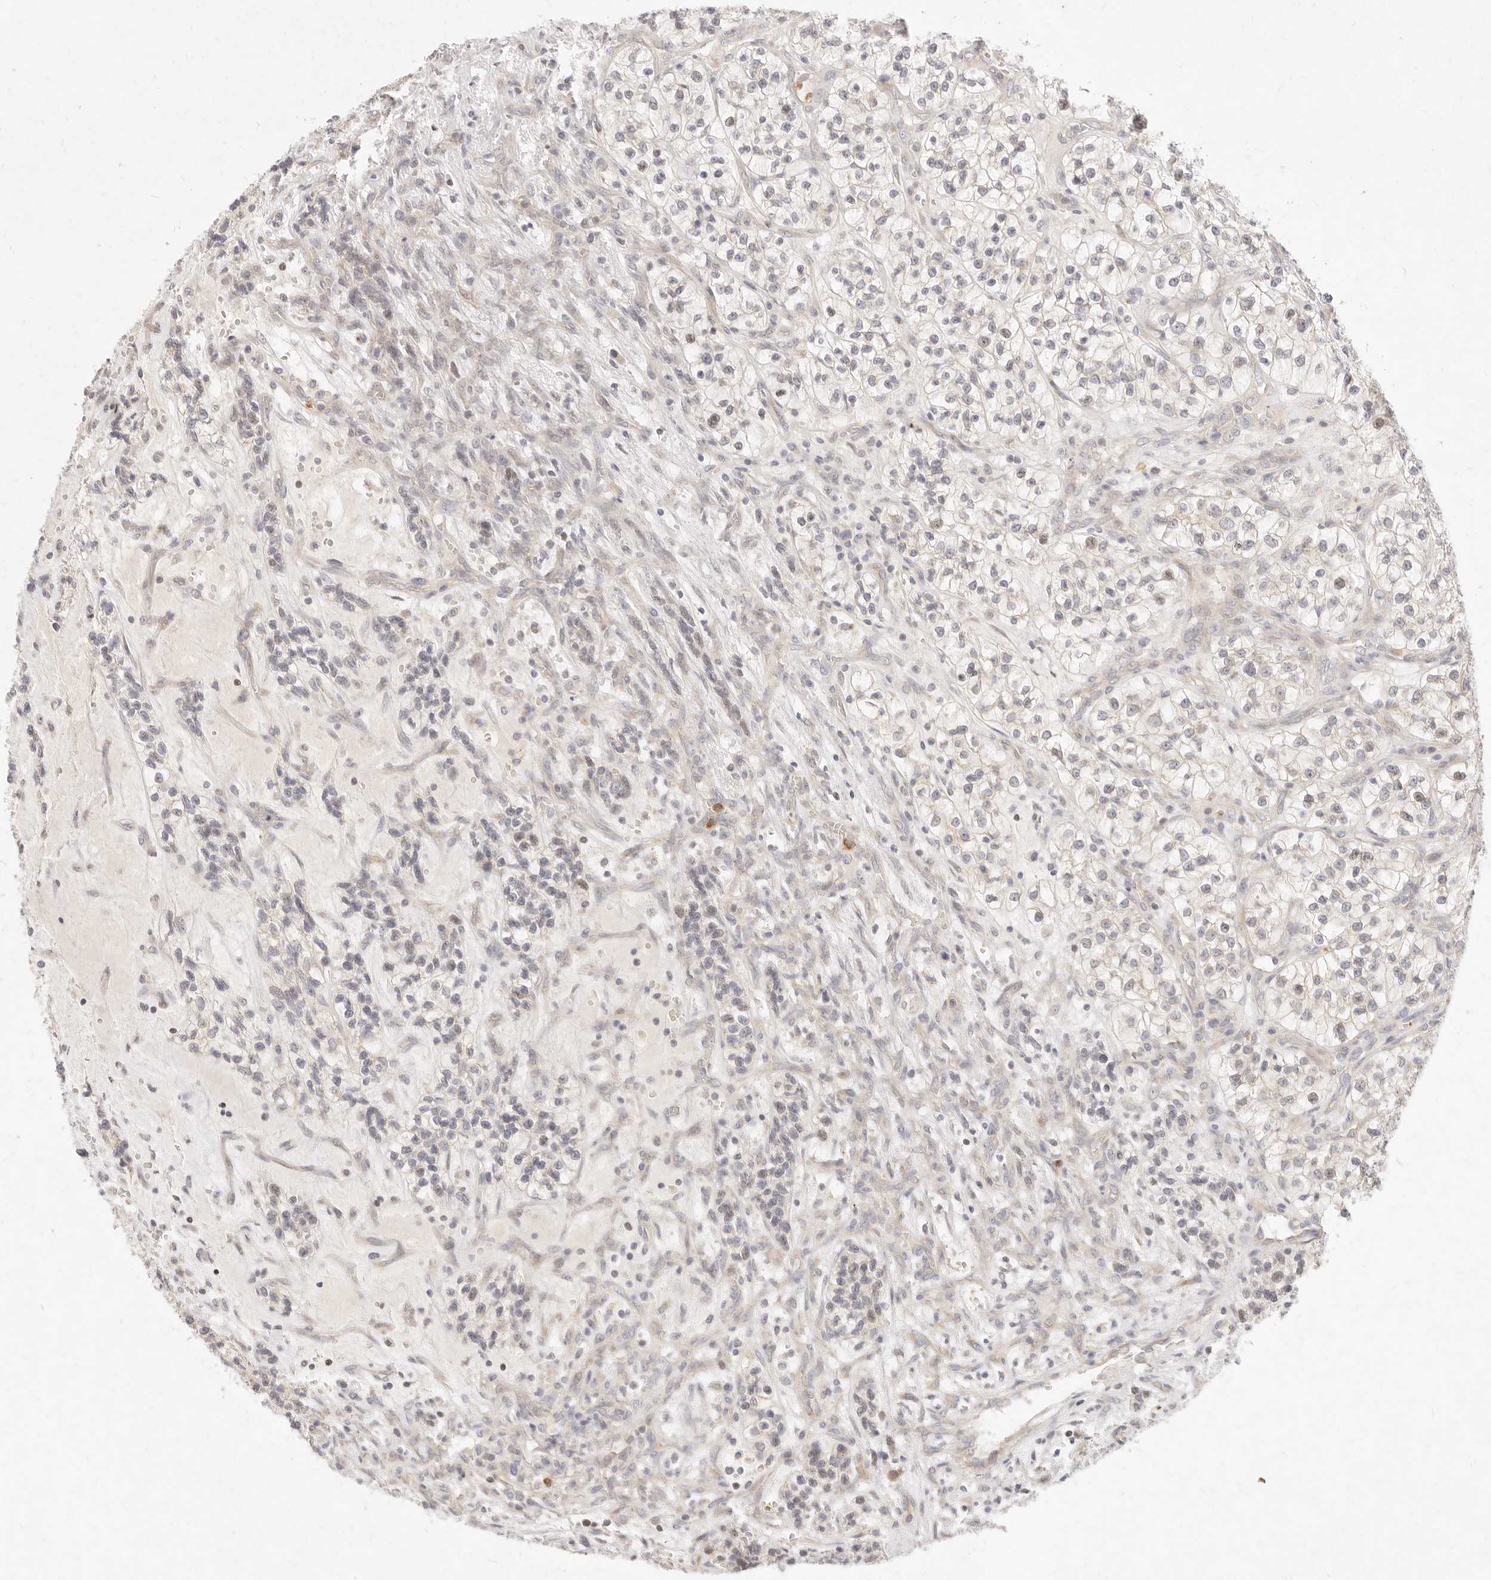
{"staining": {"intensity": "negative", "quantity": "none", "location": "none"}, "tissue": "renal cancer", "cell_type": "Tumor cells", "image_type": "cancer", "snomed": [{"axis": "morphology", "description": "Adenocarcinoma, NOS"}, {"axis": "topography", "description": "Kidney"}], "caption": "Micrograph shows no protein positivity in tumor cells of renal cancer tissue.", "gene": "ASCL3", "patient": {"sex": "female", "age": 57}}